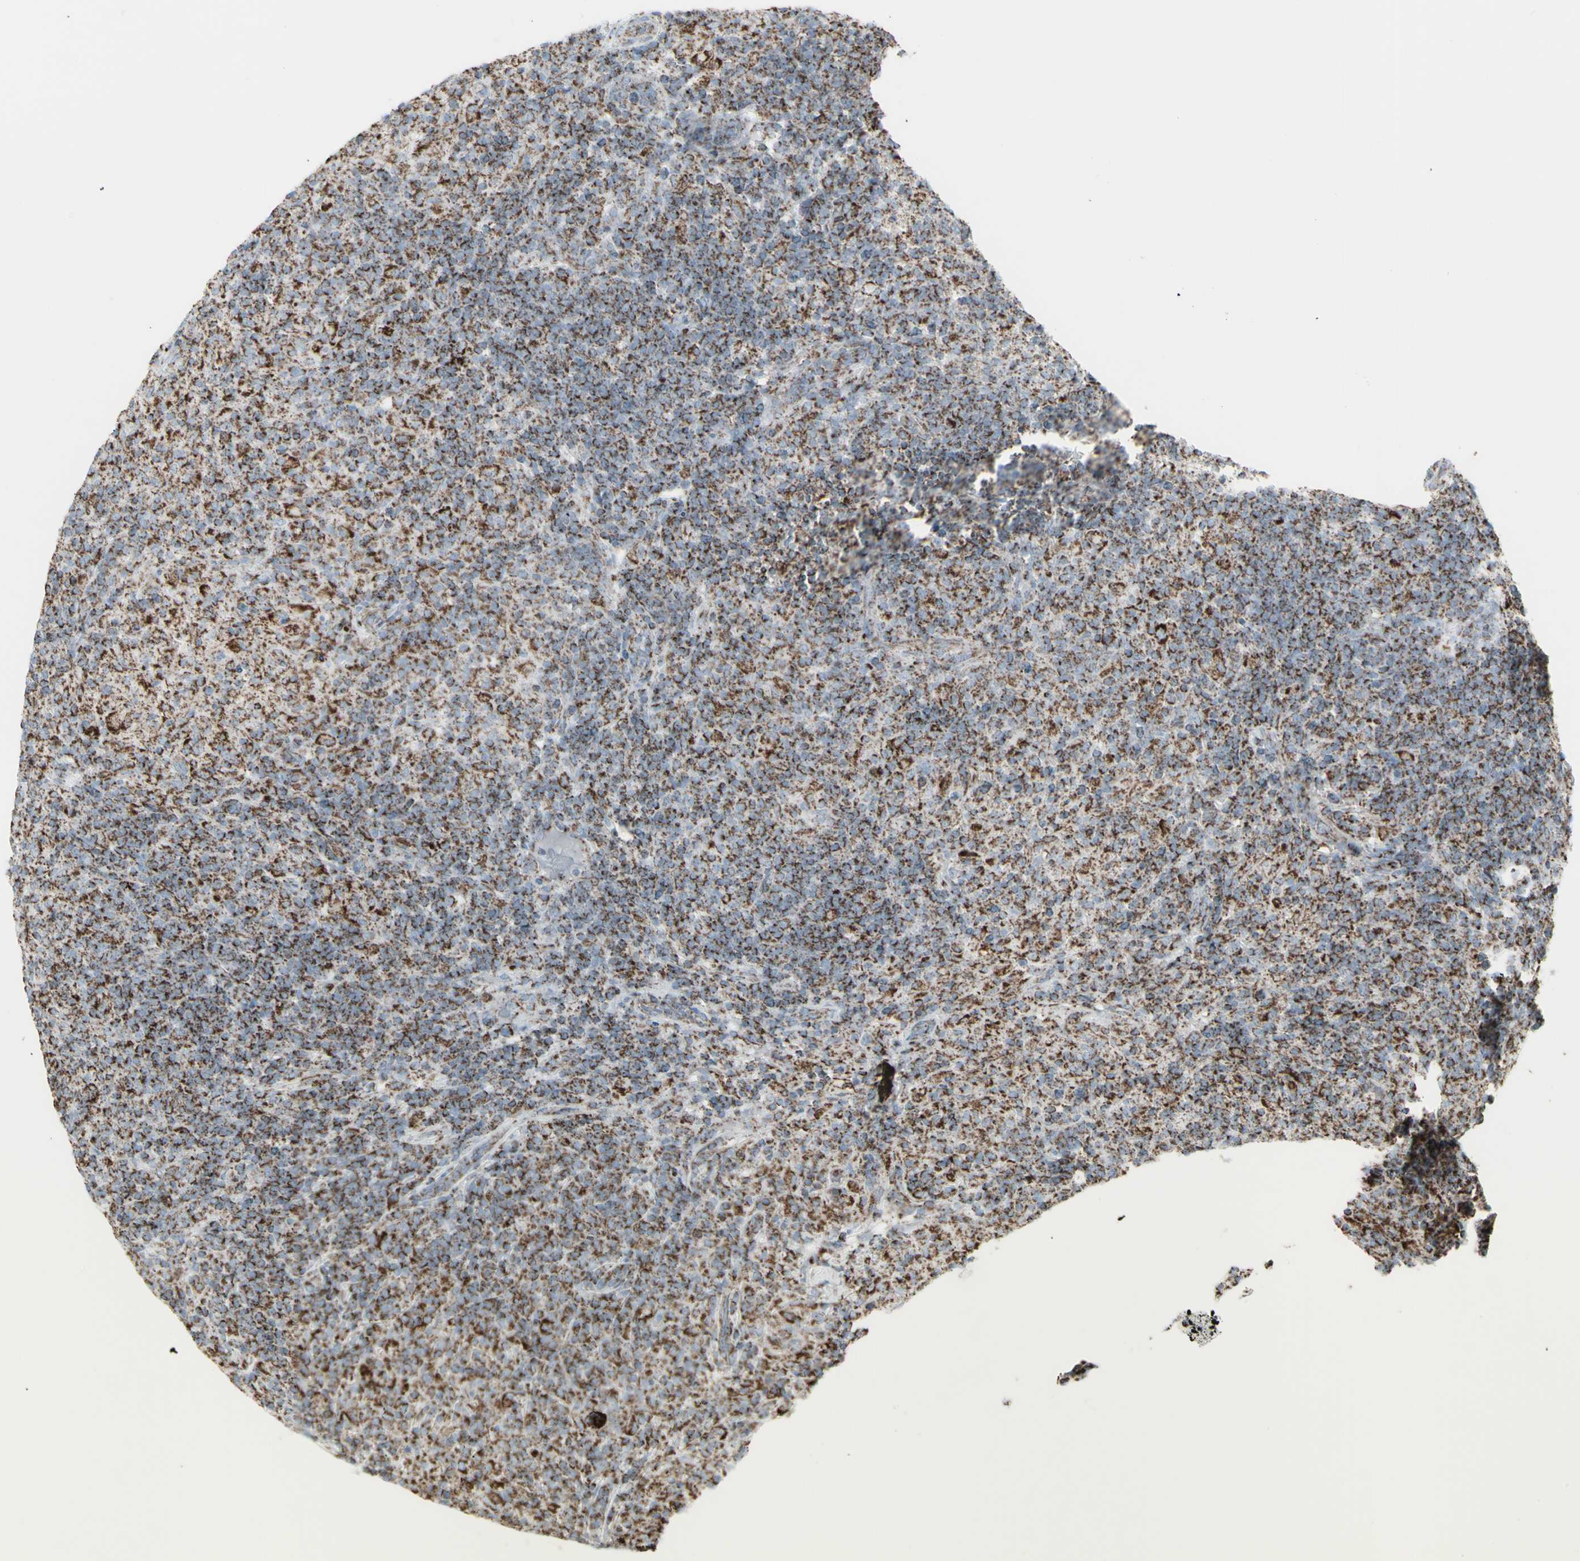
{"staining": {"intensity": "strong", "quantity": ">75%", "location": "cytoplasmic/membranous"}, "tissue": "lymphoma", "cell_type": "Tumor cells", "image_type": "cancer", "snomed": [{"axis": "morphology", "description": "Hodgkin's disease, NOS"}, {"axis": "topography", "description": "Lymph node"}], "caption": "There is high levels of strong cytoplasmic/membranous staining in tumor cells of lymphoma, as demonstrated by immunohistochemical staining (brown color).", "gene": "PLGRKT", "patient": {"sex": "male", "age": 70}}